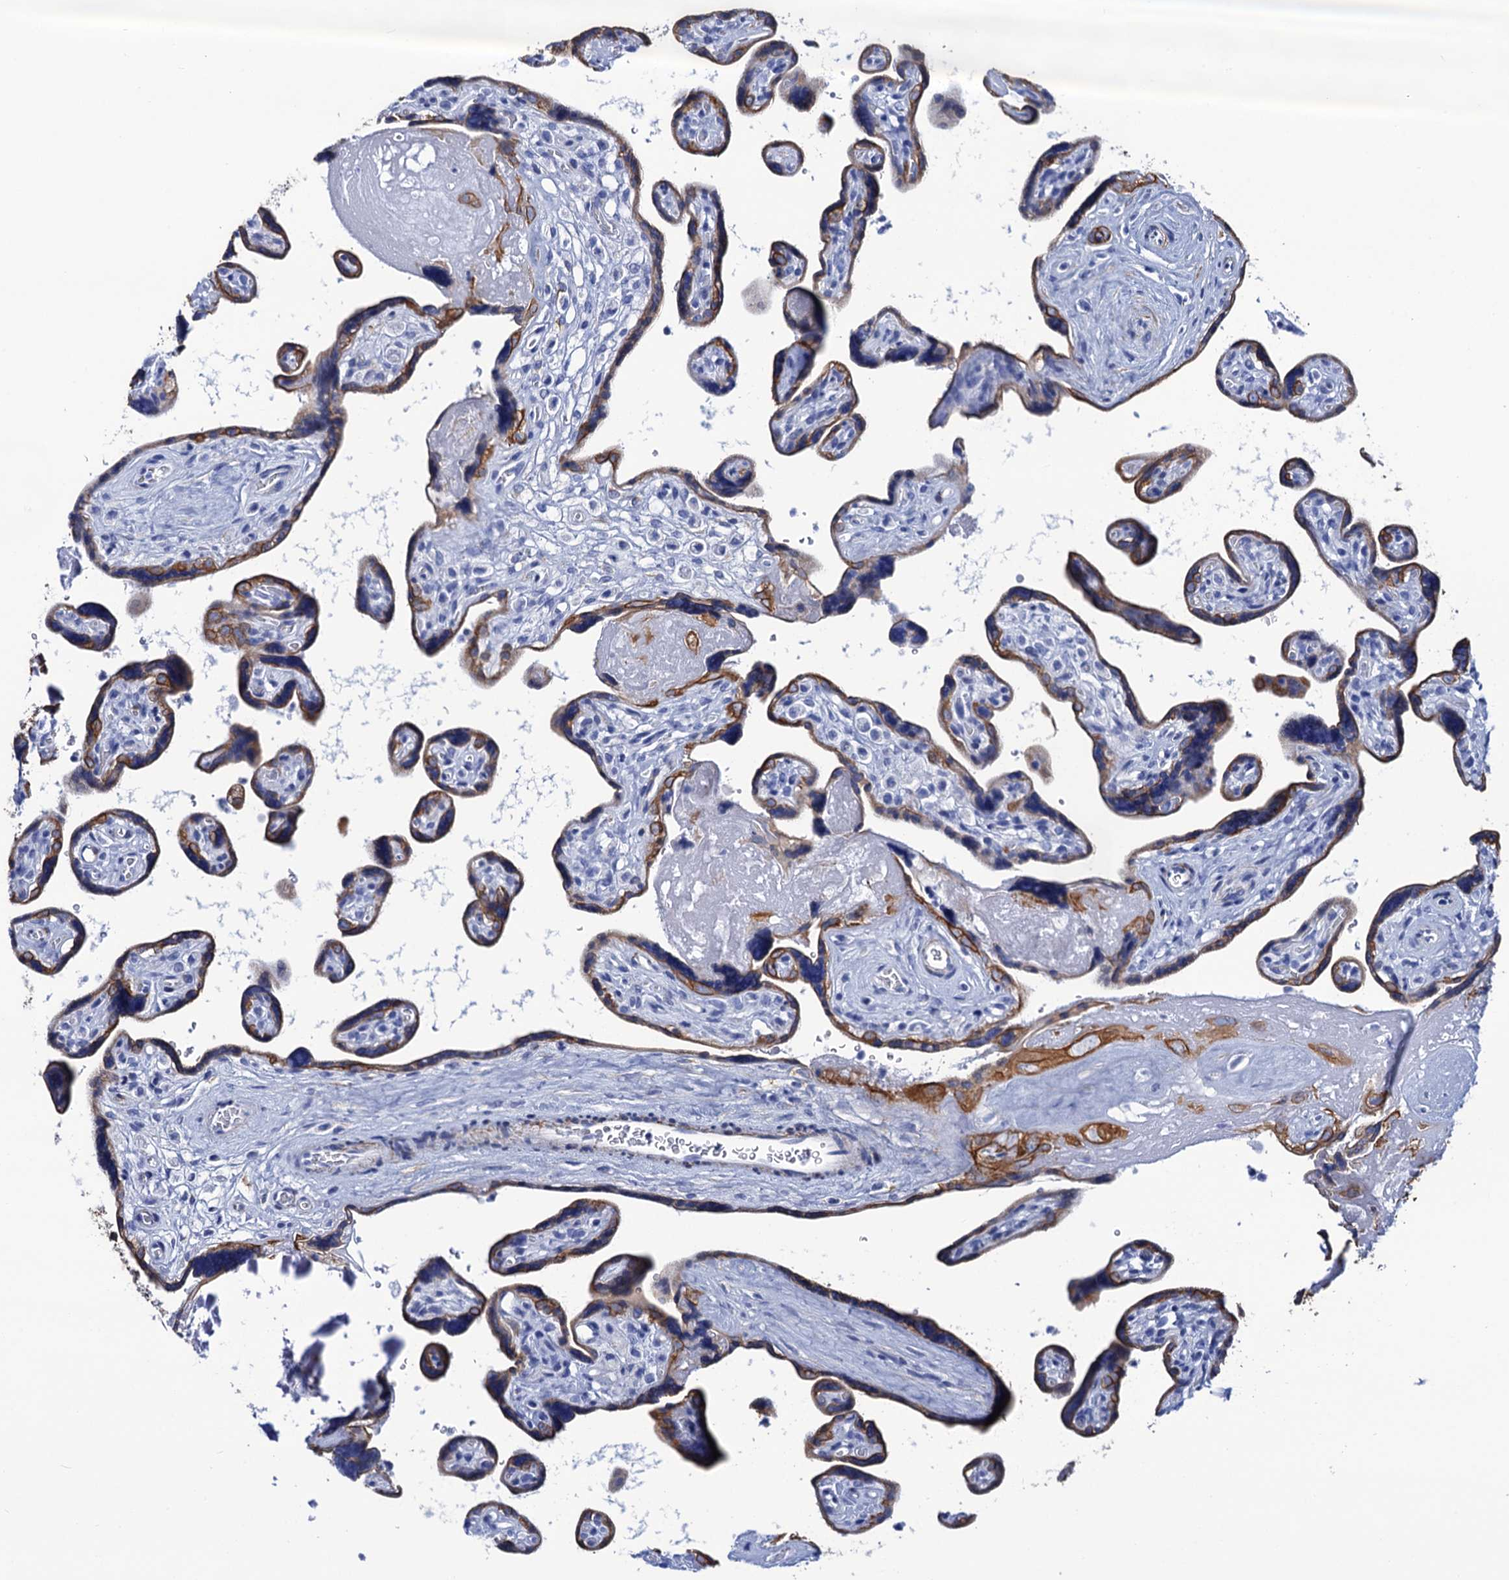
{"staining": {"intensity": "strong", "quantity": "25%-75%", "location": "cytoplasmic/membranous"}, "tissue": "placenta", "cell_type": "Trophoblastic cells", "image_type": "normal", "snomed": [{"axis": "morphology", "description": "Normal tissue, NOS"}, {"axis": "topography", "description": "Placenta"}], "caption": "High-magnification brightfield microscopy of benign placenta stained with DAB (brown) and counterstained with hematoxylin (blue). trophoblastic cells exhibit strong cytoplasmic/membranous staining is identified in approximately25%-75% of cells.", "gene": "RAB3IP", "patient": {"sex": "female", "age": 39}}